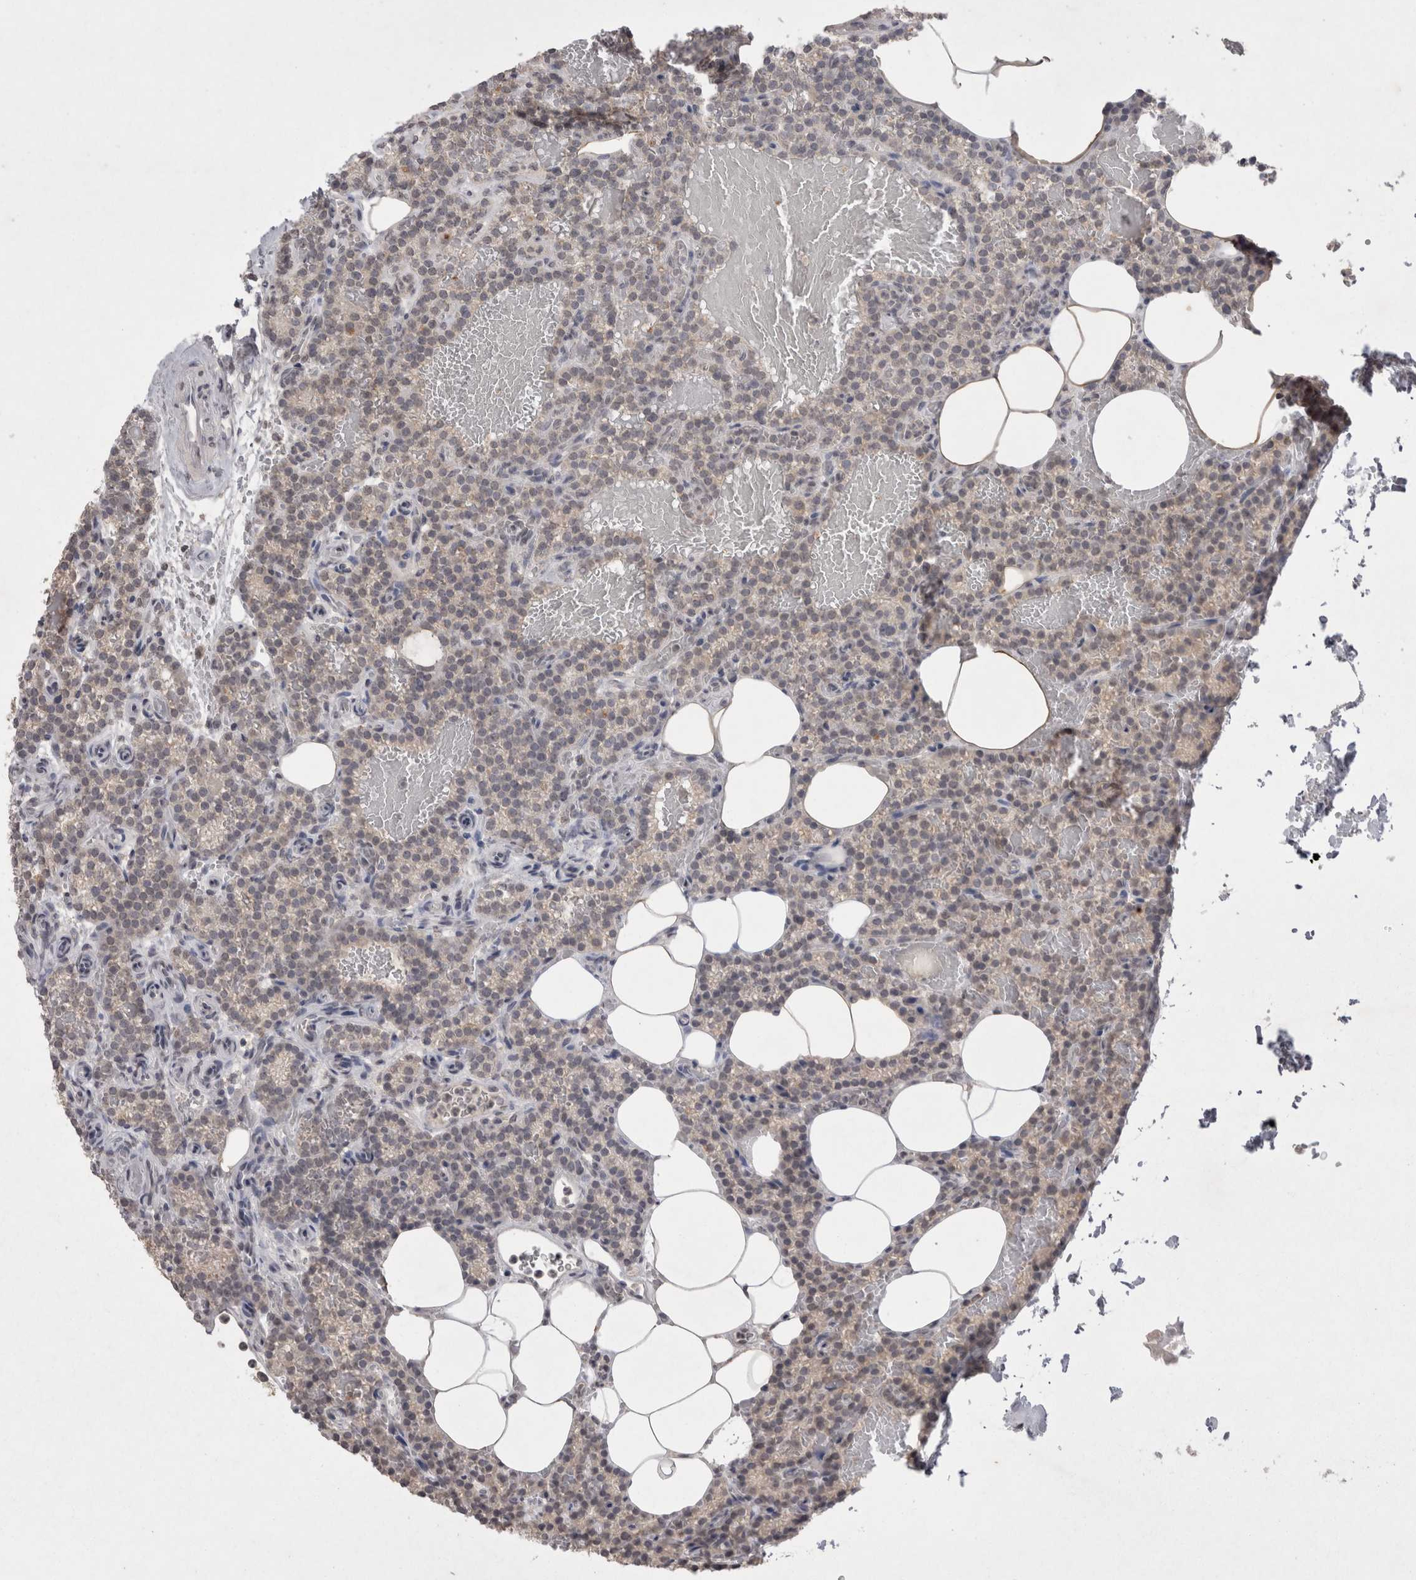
{"staining": {"intensity": "negative", "quantity": "none", "location": "none"}, "tissue": "parathyroid gland", "cell_type": "Glandular cells", "image_type": "normal", "snomed": [{"axis": "morphology", "description": "Normal tissue, NOS"}, {"axis": "topography", "description": "Parathyroid gland"}], "caption": "Parathyroid gland was stained to show a protein in brown. There is no significant expression in glandular cells. Brightfield microscopy of immunohistochemistry (IHC) stained with DAB (3,3'-diaminobenzidine) (brown) and hematoxylin (blue), captured at high magnification.", "gene": "LYVE1", "patient": {"sex": "male", "age": 58}}